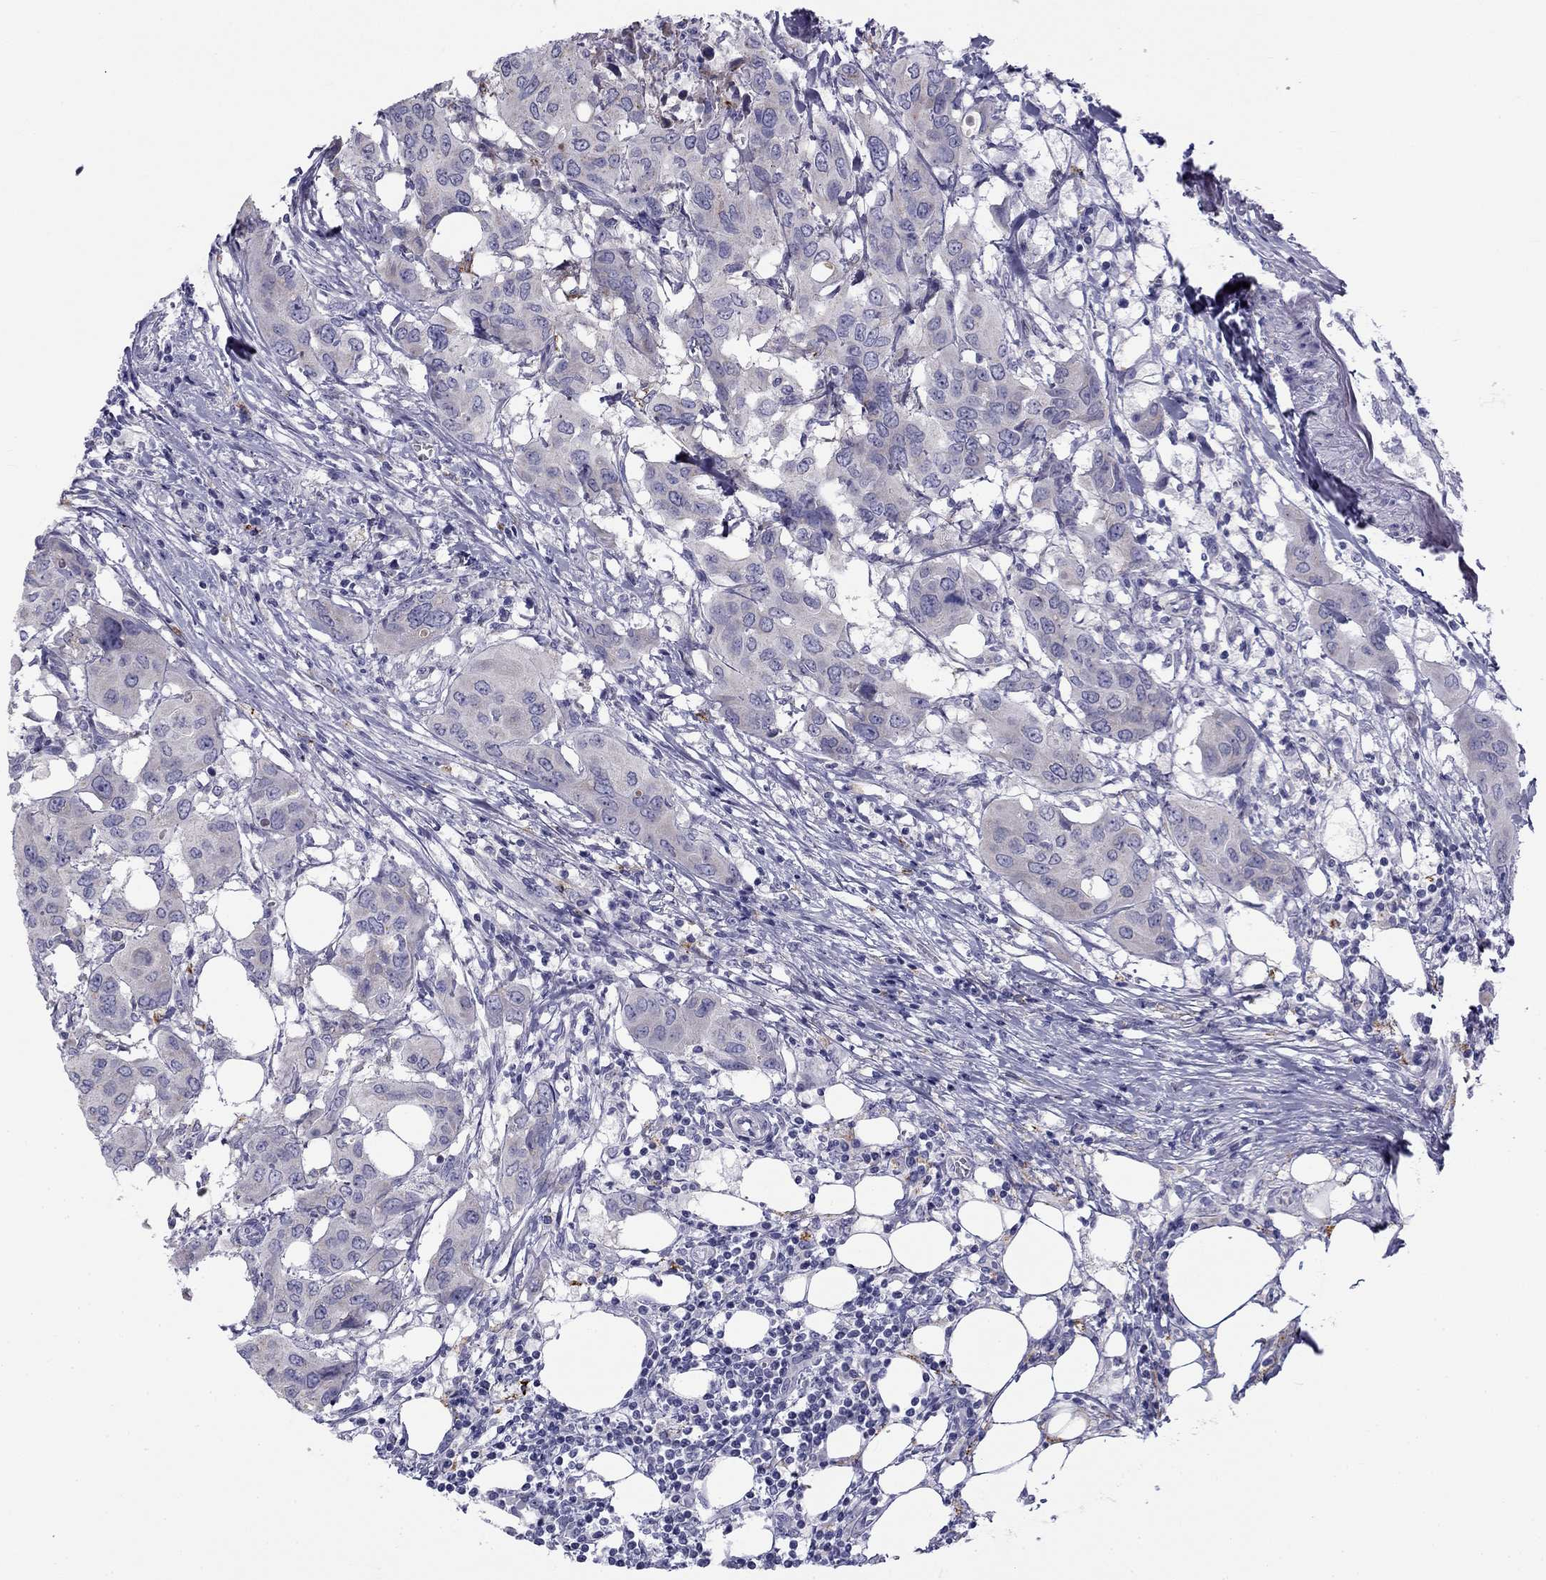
{"staining": {"intensity": "negative", "quantity": "none", "location": "none"}, "tissue": "urothelial cancer", "cell_type": "Tumor cells", "image_type": "cancer", "snomed": [{"axis": "morphology", "description": "Urothelial carcinoma, NOS"}, {"axis": "morphology", "description": "Urothelial carcinoma, High grade"}, {"axis": "topography", "description": "Urinary bladder"}], "caption": "Immunohistochemical staining of high-grade urothelial carcinoma demonstrates no significant staining in tumor cells.", "gene": "CLPSL2", "patient": {"sex": "male", "age": 63}}